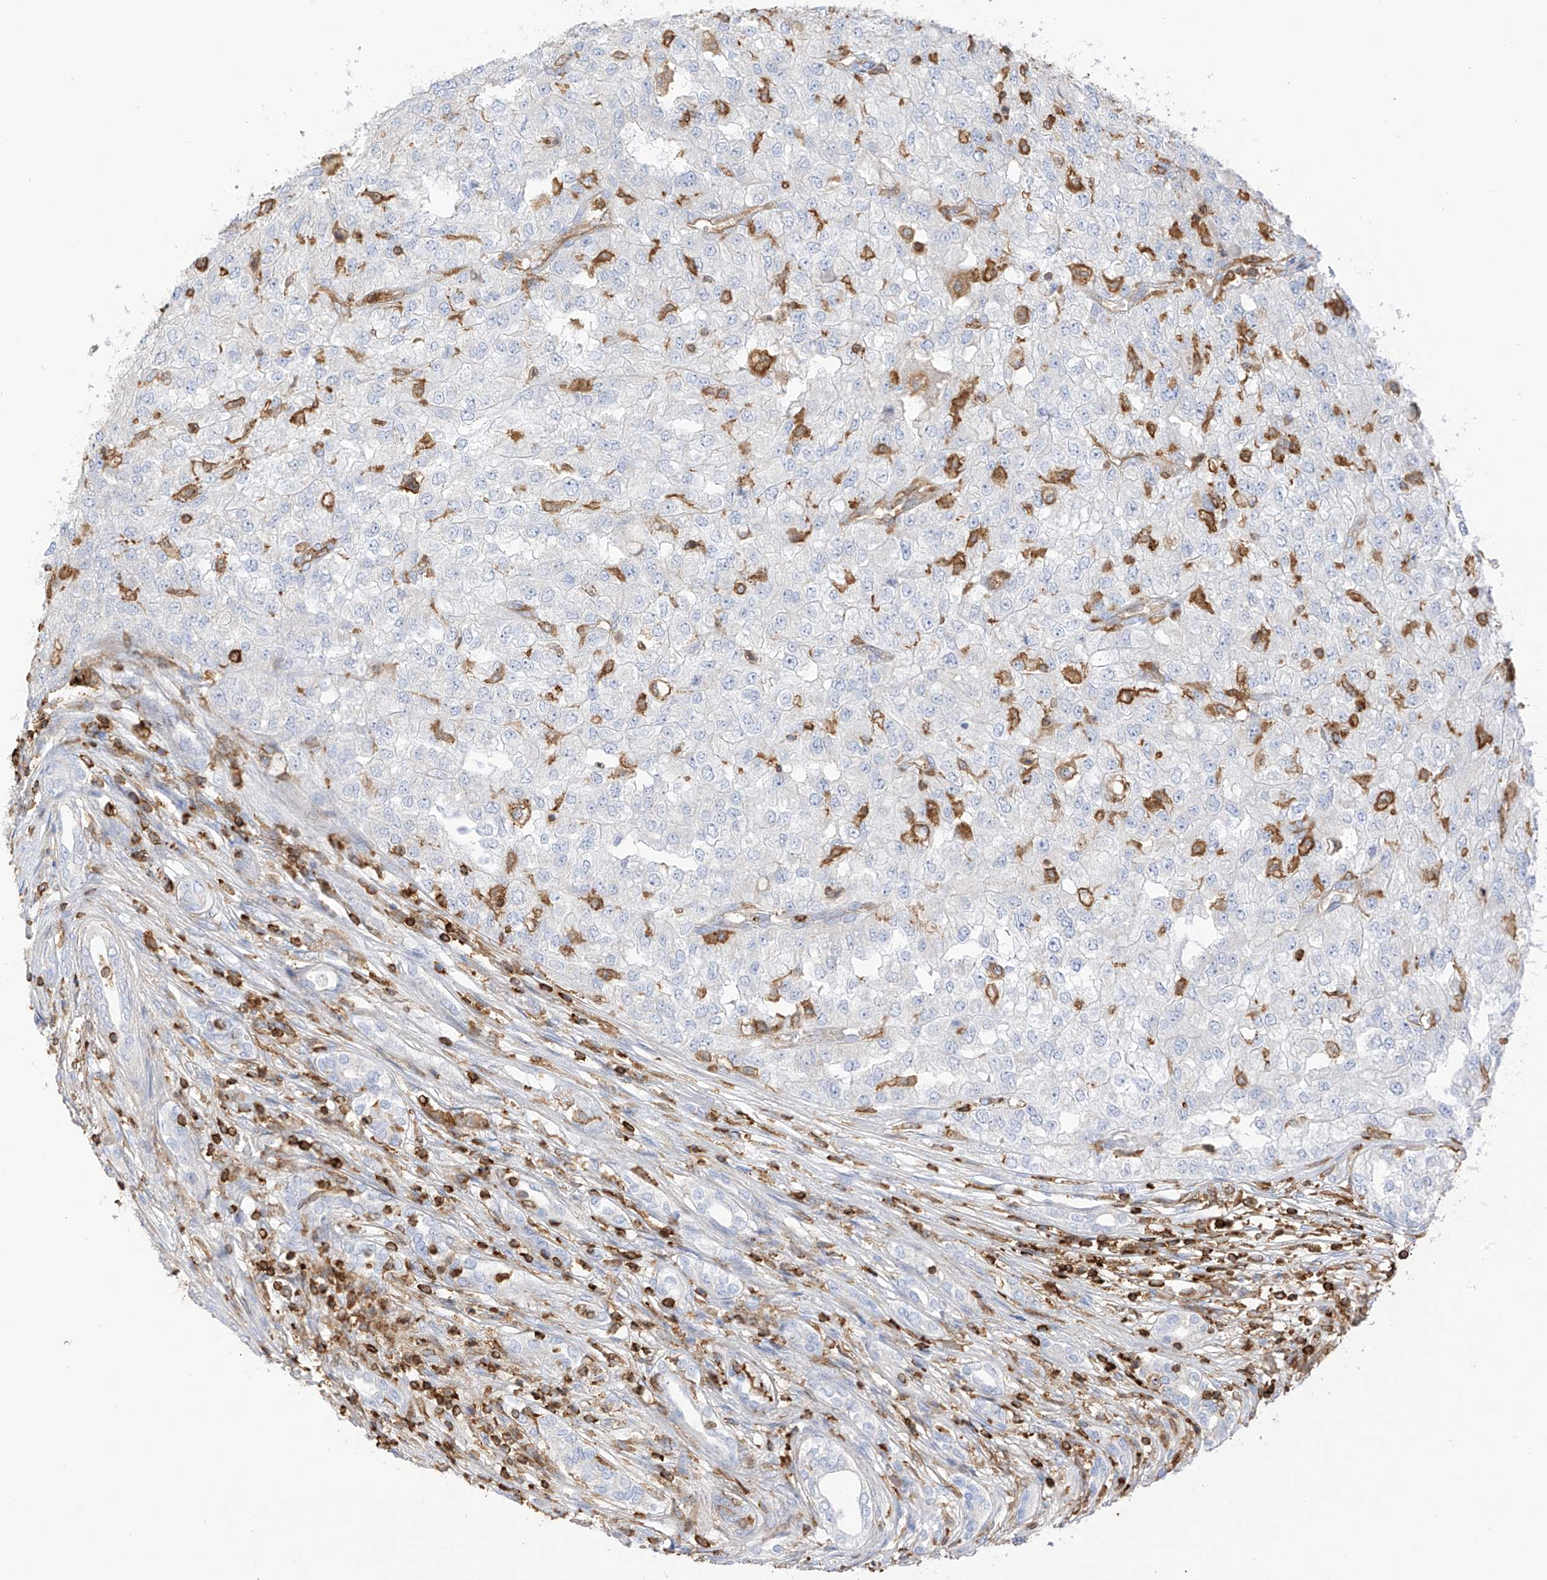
{"staining": {"intensity": "negative", "quantity": "none", "location": "none"}, "tissue": "renal cancer", "cell_type": "Tumor cells", "image_type": "cancer", "snomed": [{"axis": "morphology", "description": "Adenocarcinoma, NOS"}, {"axis": "topography", "description": "Kidney"}], "caption": "Histopathology image shows no significant protein expression in tumor cells of renal cancer (adenocarcinoma).", "gene": "ARHGAP25", "patient": {"sex": "female", "age": 54}}